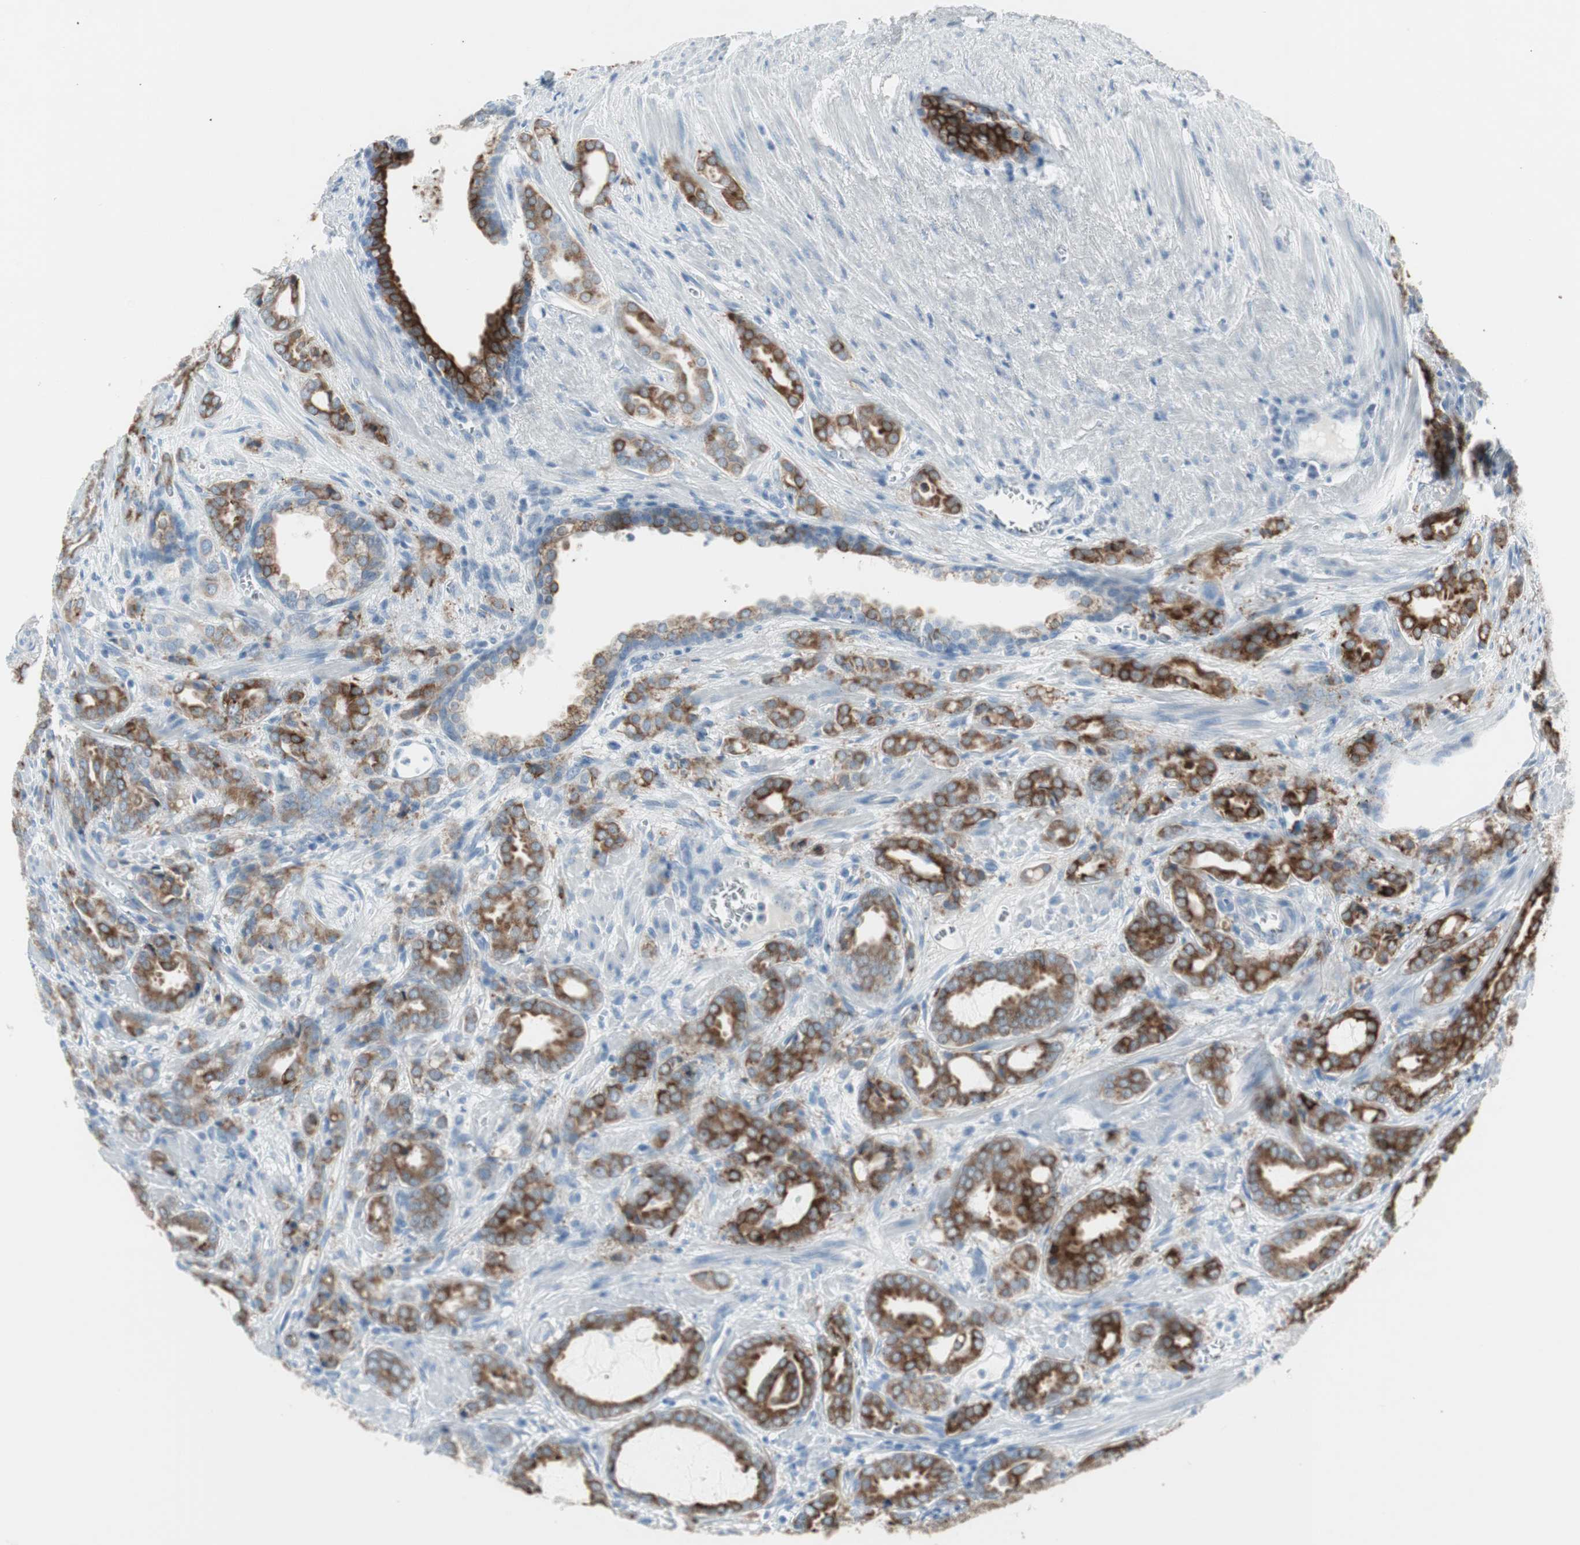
{"staining": {"intensity": "moderate", "quantity": ">75%", "location": "cytoplasmic/membranous"}, "tissue": "prostate cancer", "cell_type": "Tumor cells", "image_type": "cancer", "snomed": [{"axis": "morphology", "description": "Adenocarcinoma, High grade"}, {"axis": "topography", "description": "Prostate"}], "caption": "Brown immunohistochemical staining in prostate cancer exhibits moderate cytoplasmic/membranous expression in approximately >75% of tumor cells. Using DAB (brown) and hematoxylin (blue) stains, captured at high magnification using brightfield microscopy.", "gene": "AGR2", "patient": {"sex": "male", "age": 64}}